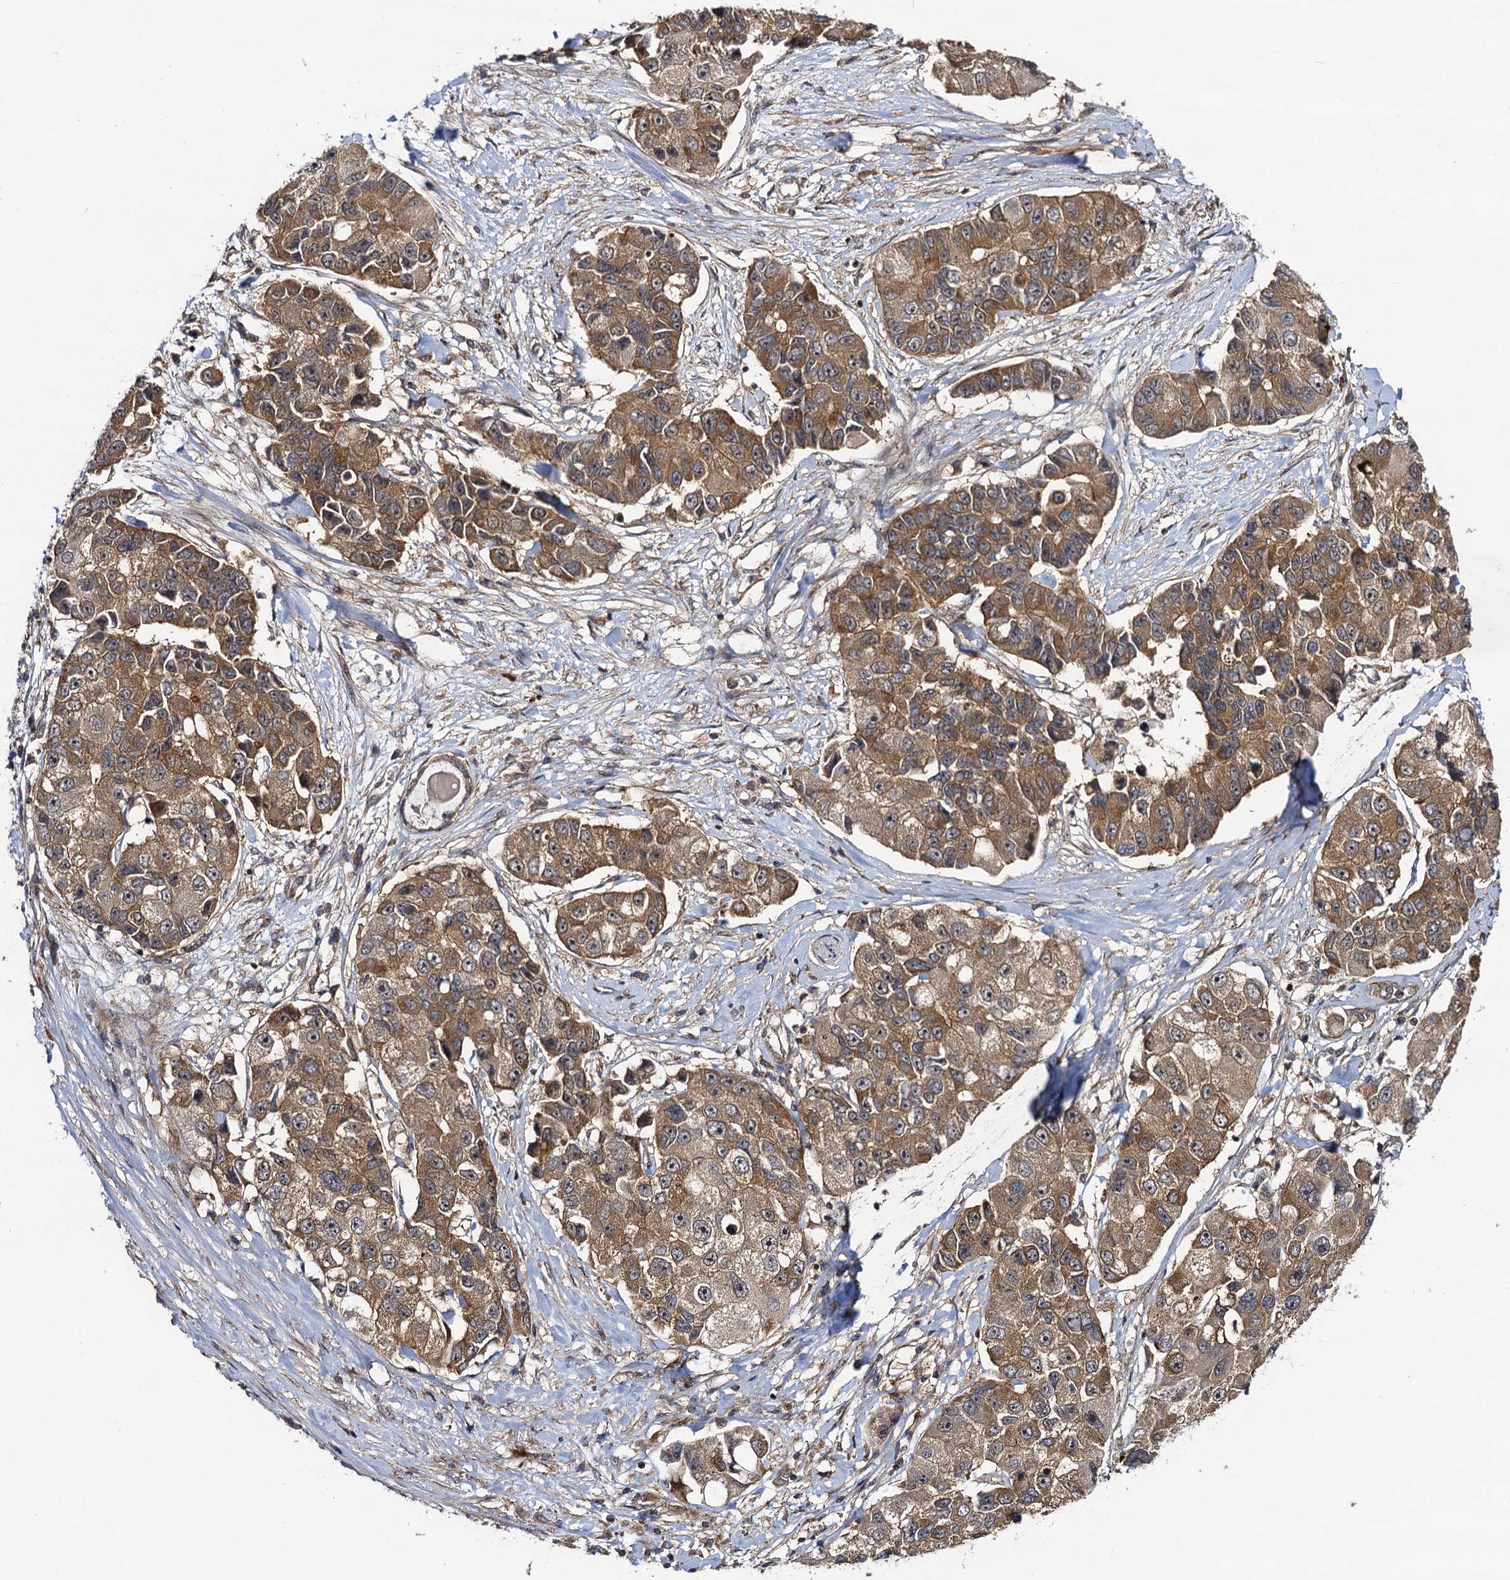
{"staining": {"intensity": "moderate", "quantity": ">75%", "location": "cytoplasmic/membranous"}, "tissue": "lung cancer", "cell_type": "Tumor cells", "image_type": "cancer", "snomed": [{"axis": "morphology", "description": "Adenocarcinoma, NOS"}, {"axis": "topography", "description": "Lung"}], "caption": "High-magnification brightfield microscopy of lung cancer stained with DAB (3,3'-diaminobenzidine) (brown) and counterstained with hematoxylin (blue). tumor cells exhibit moderate cytoplasmic/membranous expression is present in about>75% of cells.", "gene": "KXD1", "patient": {"sex": "female", "age": 54}}